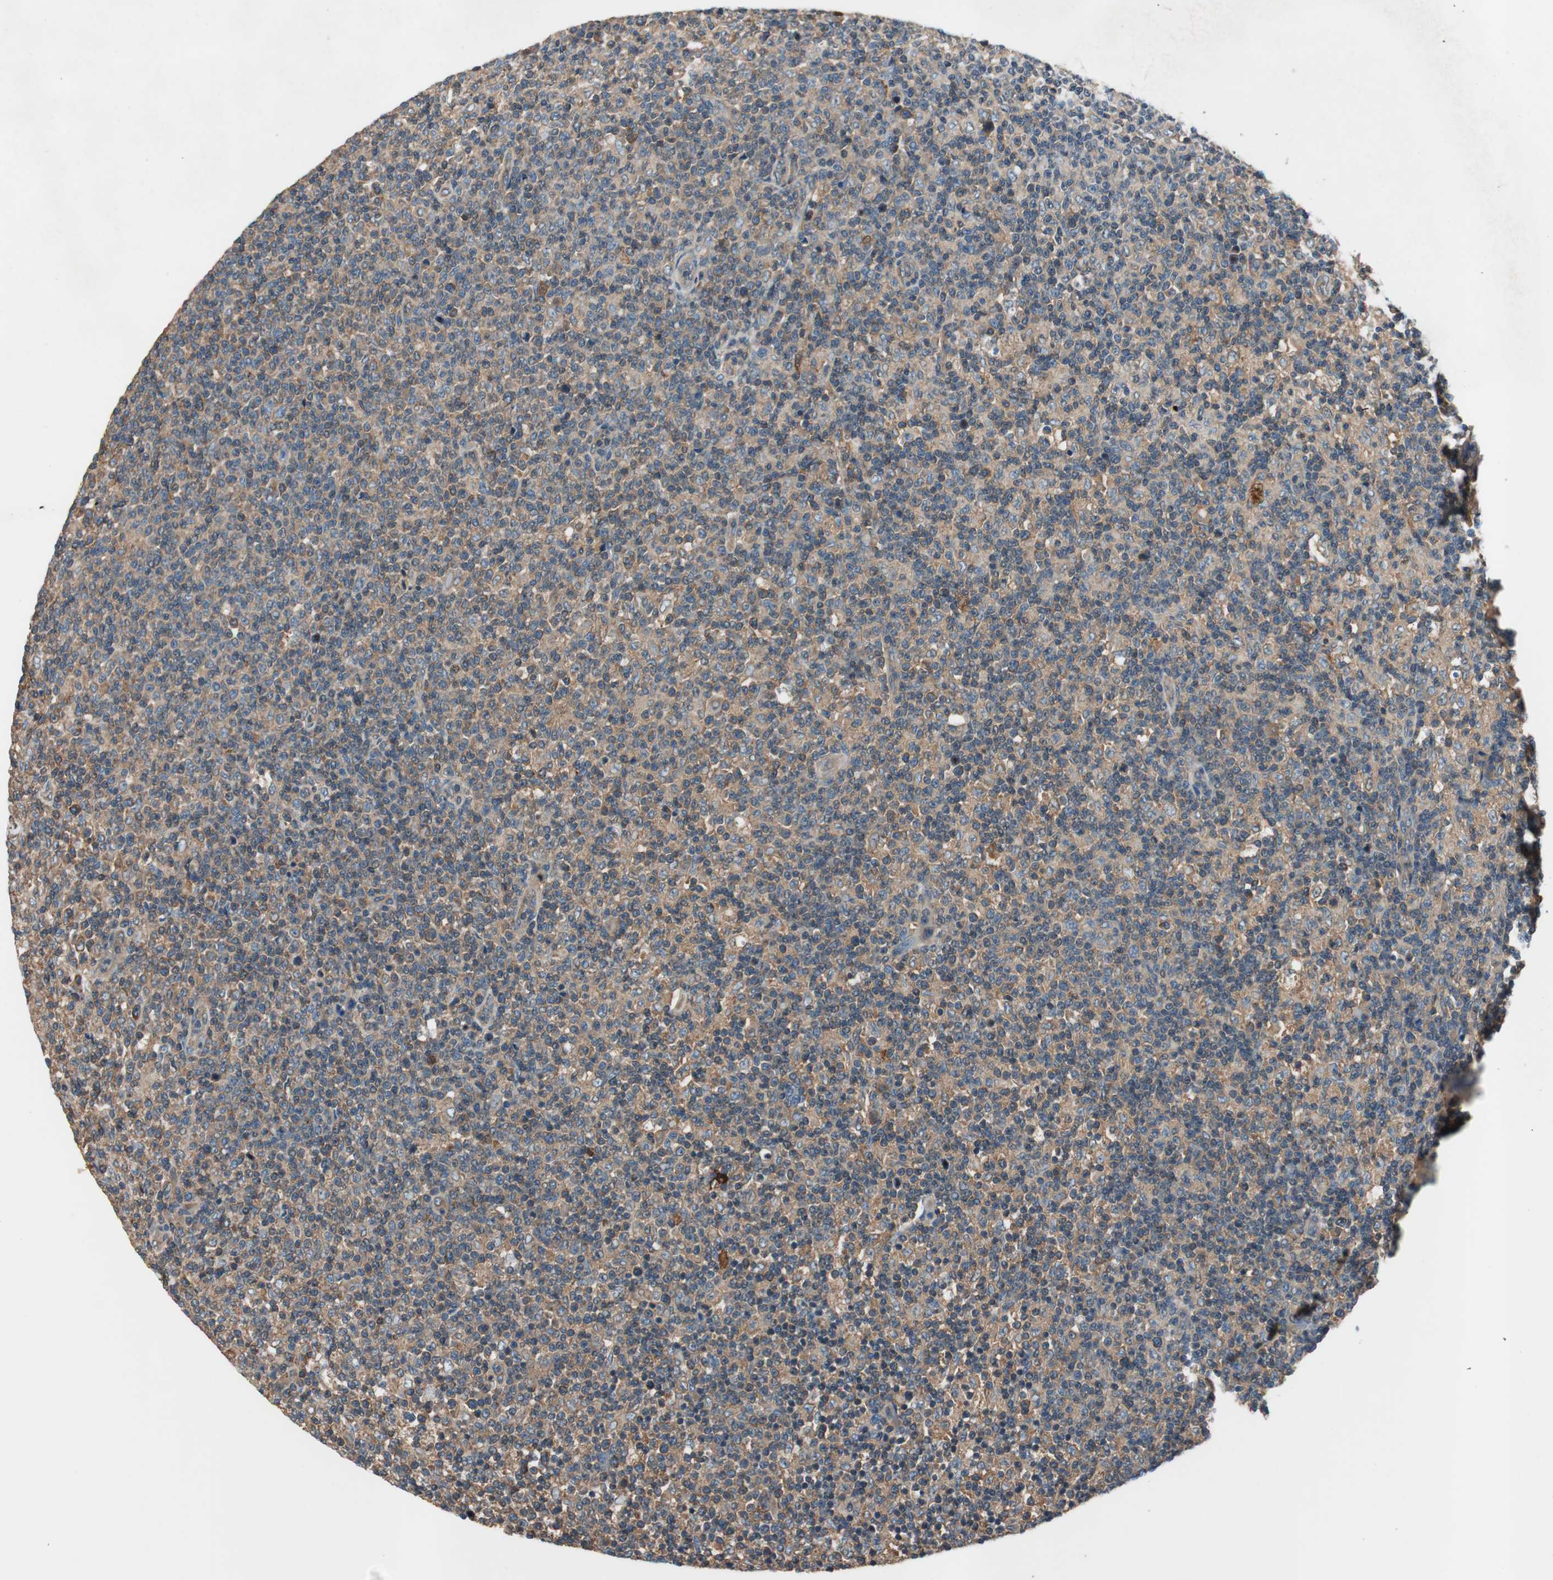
{"staining": {"intensity": "negative", "quantity": "none", "location": "none"}, "tissue": "lymph node", "cell_type": "Germinal center cells", "image_type": "normal", "snomed": [{"axis": "morphology", "description": "Normal tissue, NOS"}, {"axis": "morphology", "description": "Inflammation, NOS"}, {"axis": "topography", "description": "Lymph node"}], "caption": "A high-resolution photomicrograph shows immunohistochemistry (IHC) staining of unremarkable lymph node, which reveals no significant positivity in germinal center cells. (Brightfield microscopy of DAB immunohistochemistry (IHC) at high magnification).", "gene": "CALML3", "patient": {"sex": "male", "age": 55}}